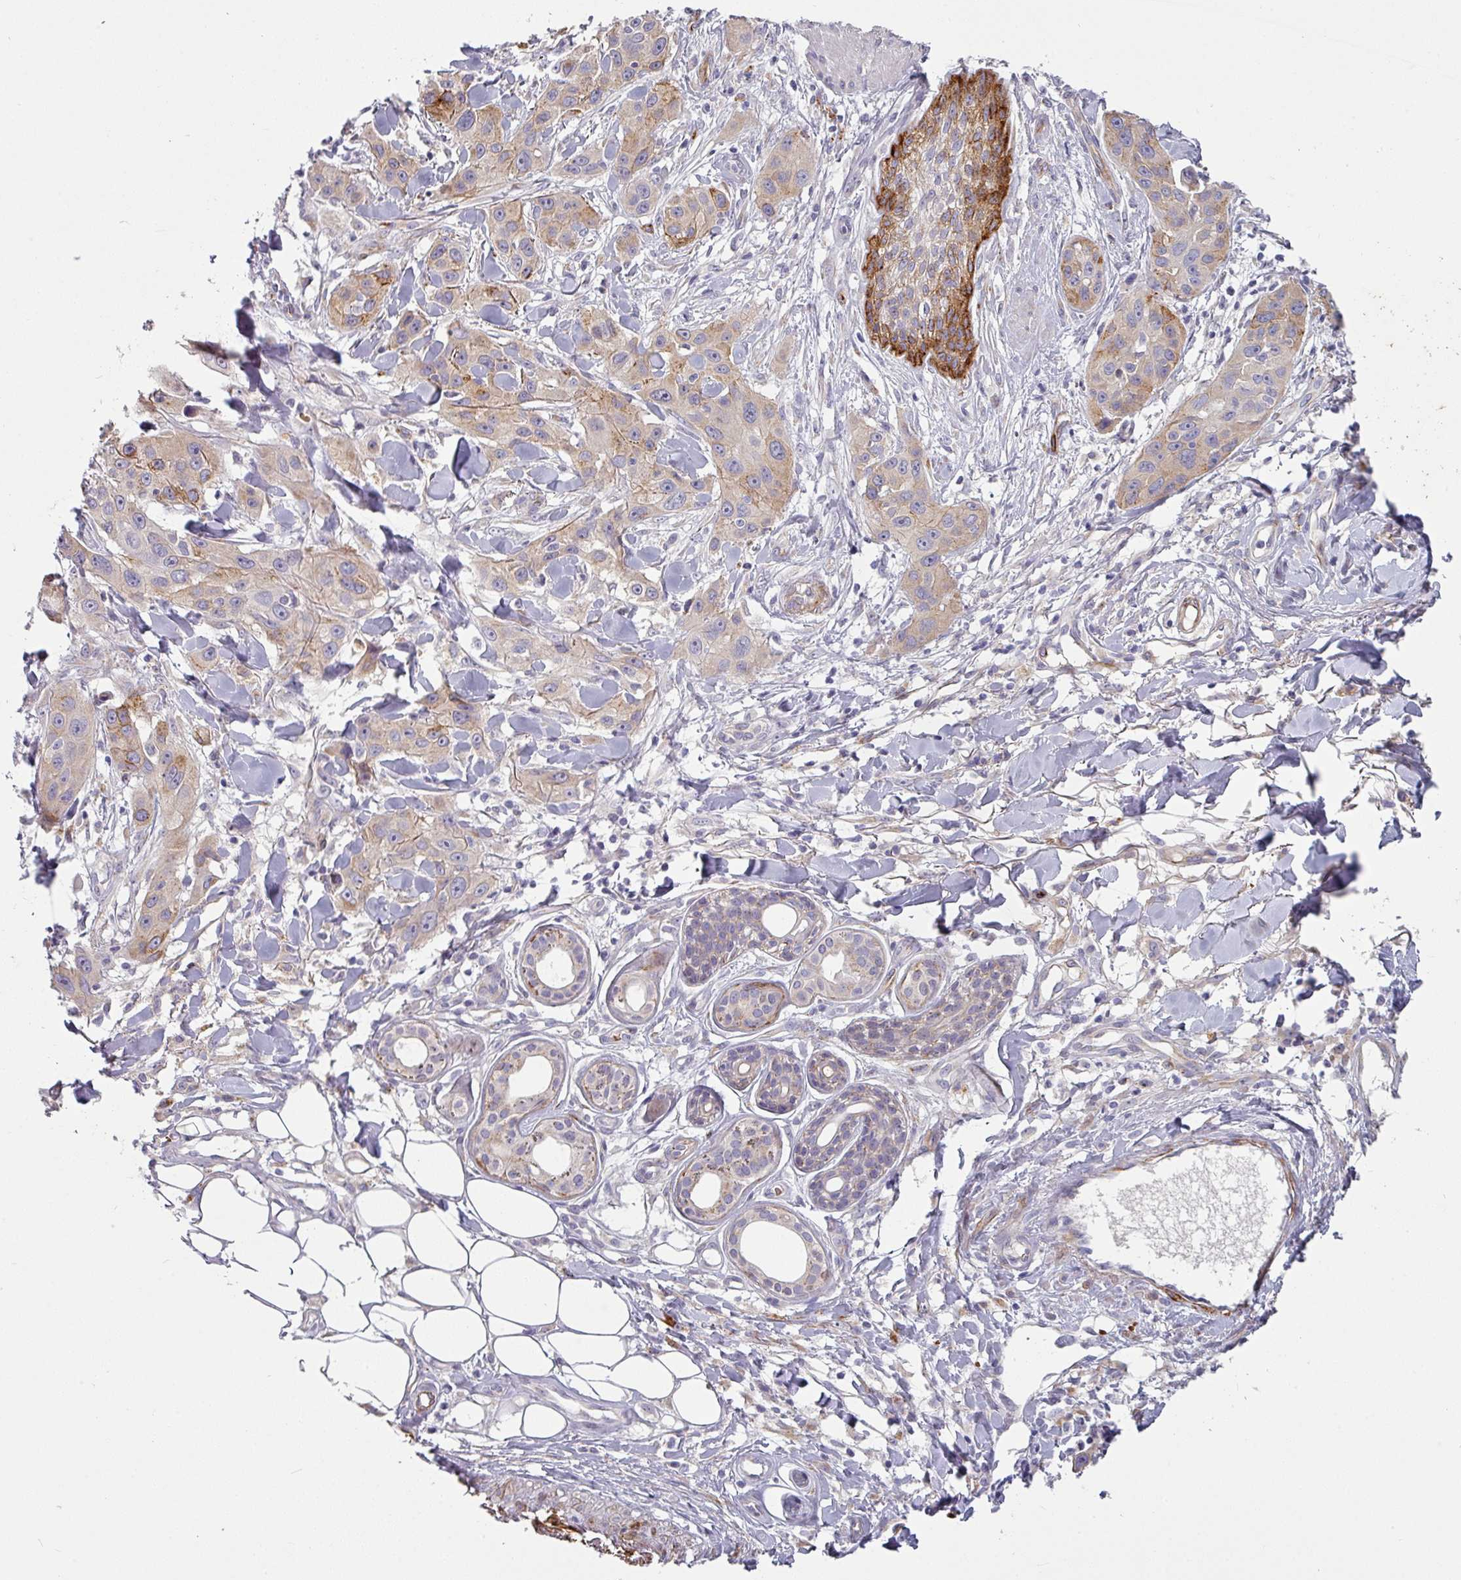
{"staining": {"intensity": "moderate", "quantity": "<25%", "location": "cytoplasmic/membranous"}, "tissue": "skin cancer", "cell_type": "Tumor cells", "image_type": "cancer", "snomed": [{"axis": "morphology", "description": "Squamous cell carcinoma, NOS"}, {"axis": "topography", "description": "Skin"}], "caption": "About <25% of tumor cells in skin cancer (squamous cell carcinoma) show moderate cytoplasmic/membranous protein positivity as visualized by brown immunohistochemical staining.", "gene": "PRODH2", "patient": {"sex": "male", "age": 63}}